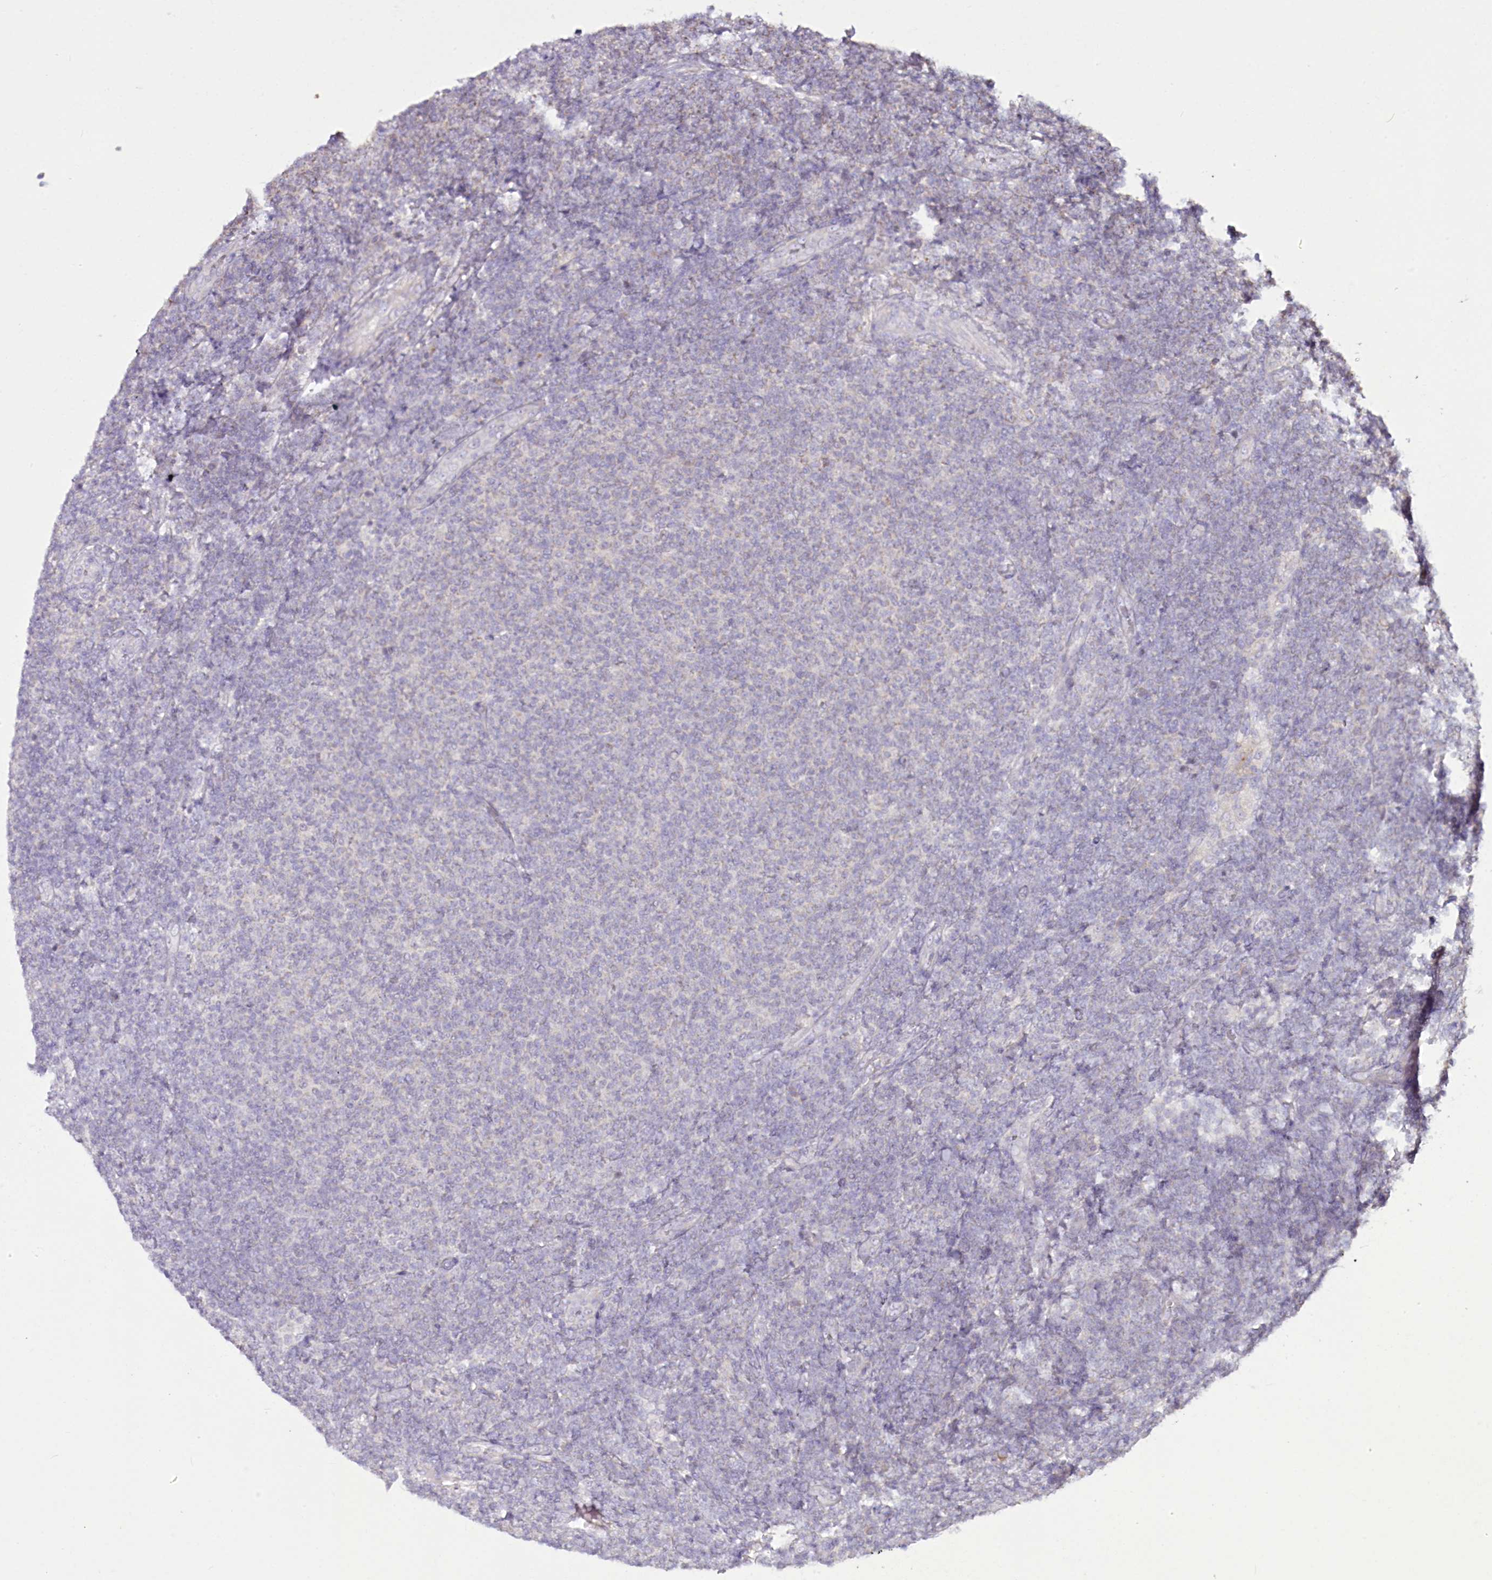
{"staining": {"intensity": "negative", "quantity": "none", "location": "none"}, "tissue": "lymphoma", "cell_type": "Tumor cells", "image_type": "cancer", "snomed": [{"axis": "morphology", "description": "Malignant lymphoma, non-Hodgkin's type, Low grade"}, {"axis": "topography", "description": "Lymph node"}], "caption": "The photomicrograph demonstrates no significant staining in tumor cells of low-grade malignant lymphoma, non-Hodgkin's type.", "gene": "ACOX2", "patient": {"sex": "male", "age": 66}}